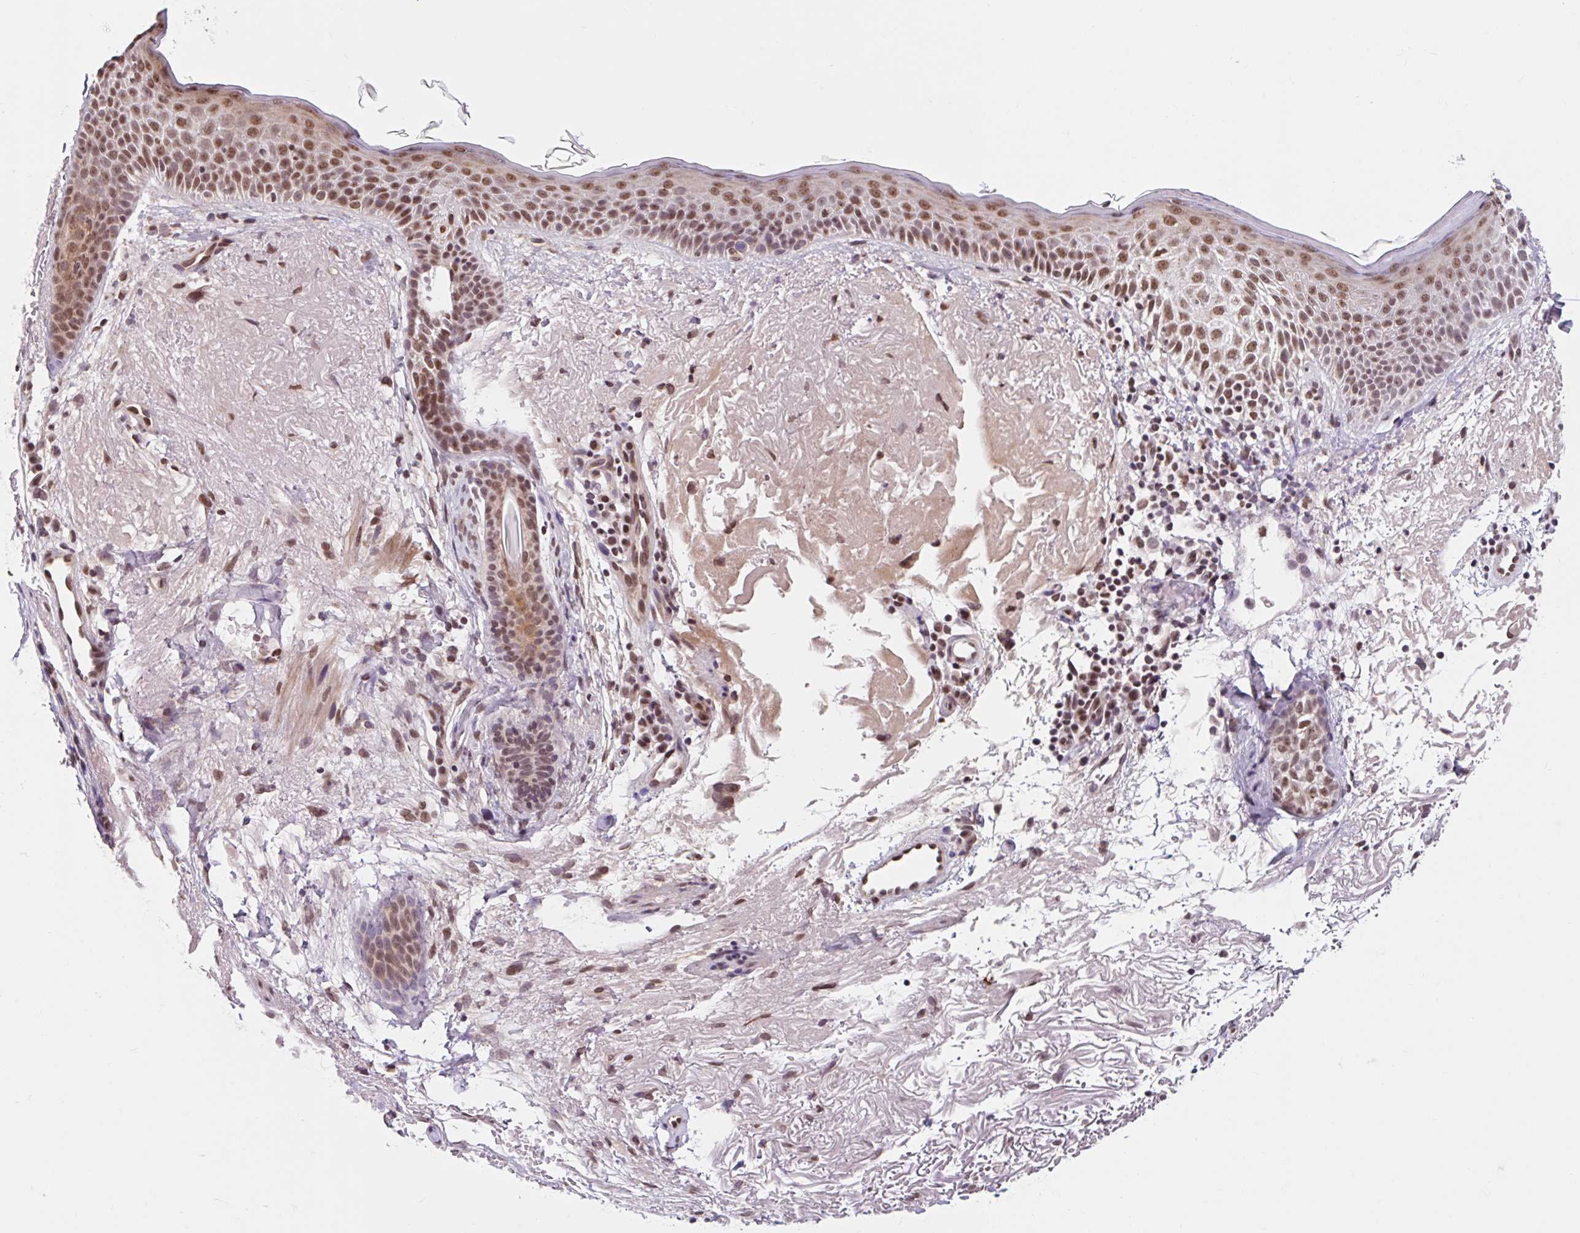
{"staining": {"intensity": "moderate", "quantity": ">75%", "location": "nuclear"}, "tissue": "skin cancer", "cell_type": "Tumor cells", "image_type": "cancer", "snomed": [{"axis": "morphology", "description": "Basal cell carcinoma"}, {"axis": "topography", "description": "Skin"}], "caption": "Immunohistochemical staining of skin cancer demonstrates medium levels of moderate nuclear staining in approximately >75% of tumor cells.", "gene": "BICRA", "patient": {"sex": "female", "age": 77}}